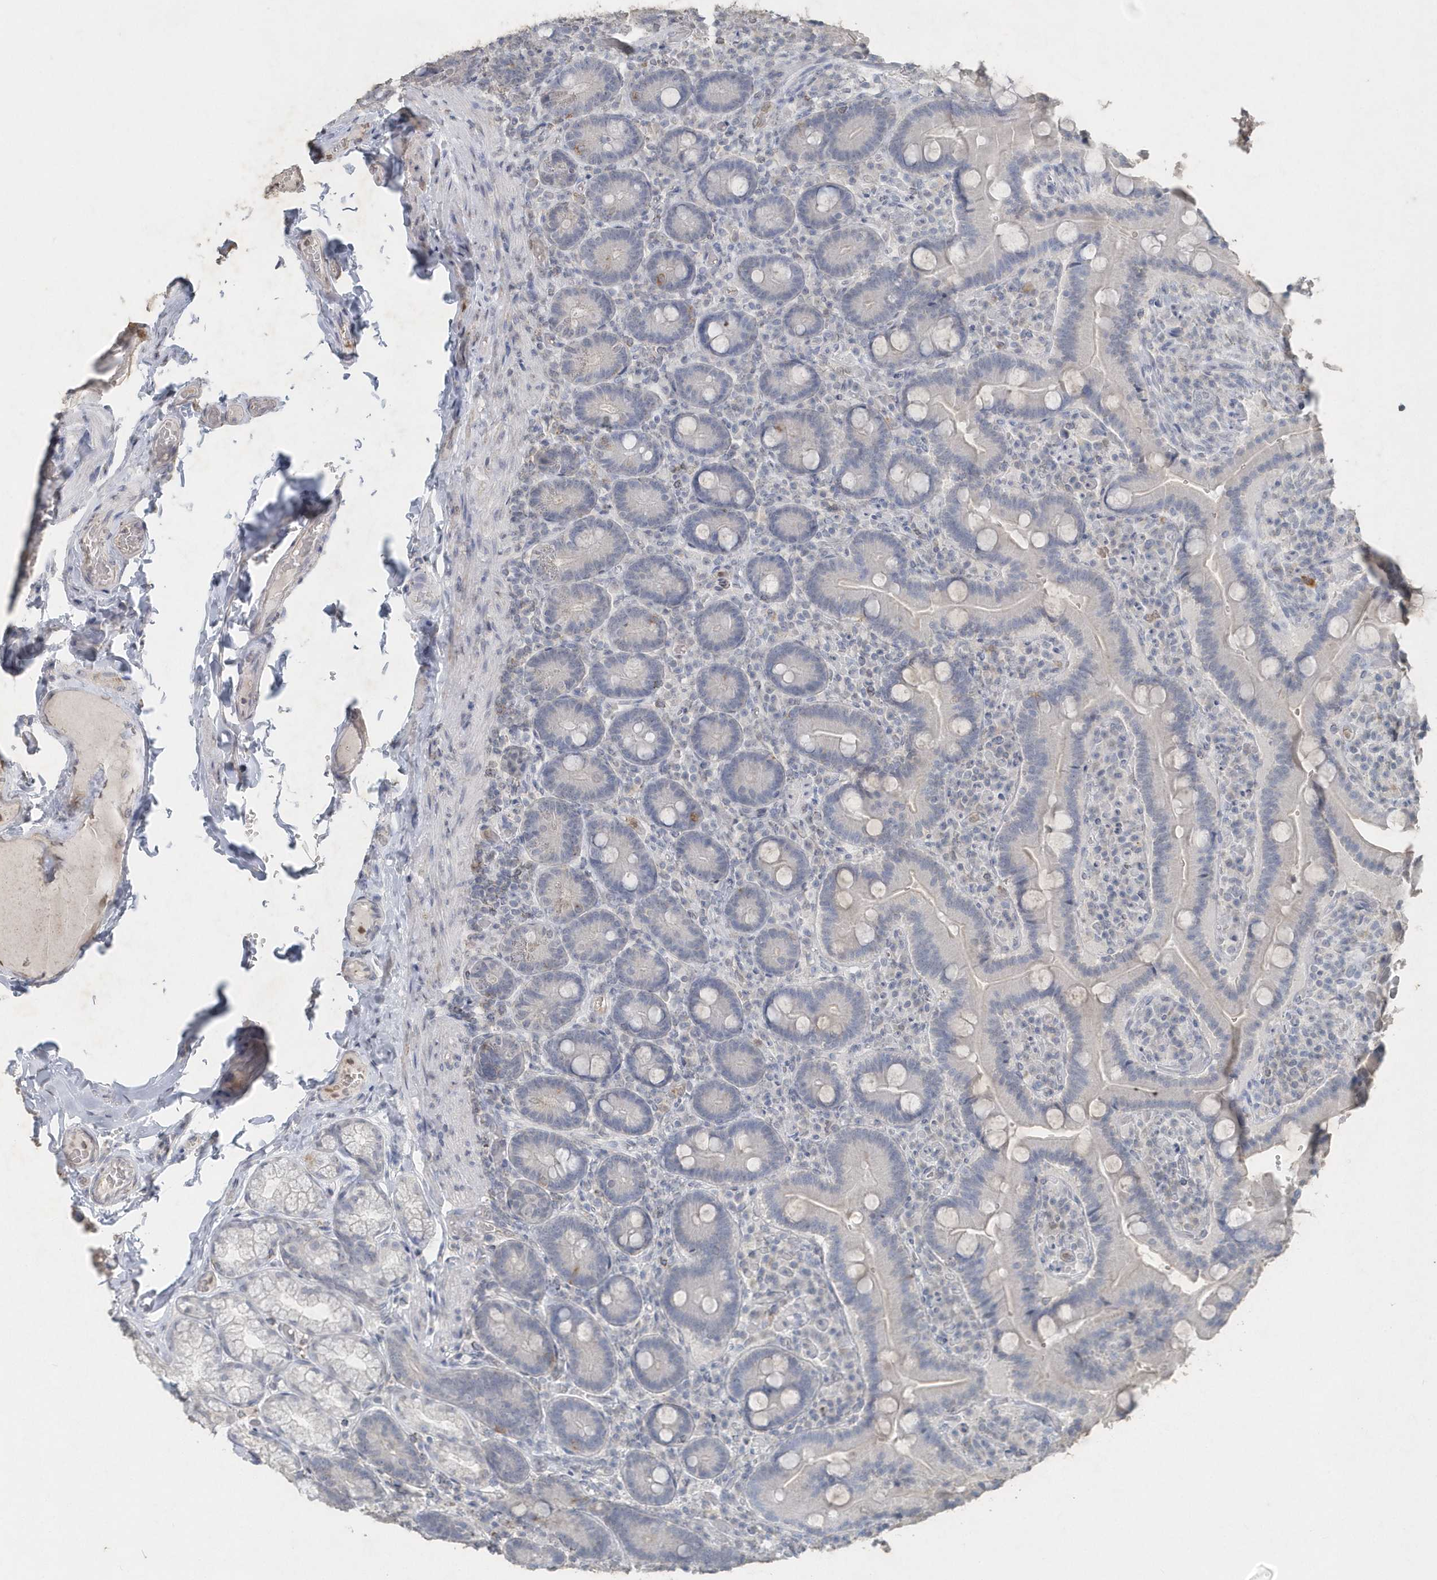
{"staining": {"intensity": "negative", "quantity": "none", "location": "none"}, "tissue": "duodenum", "cell_type": "Glandular cells", "image_type": "normal", "snomed": [{"axis": "morphology", "description": "Normal tissue, NOS"}, {"axis": "topography", "description": "Duodenum"}], "caption": "Photomicrograph shows no protein staining in glandular cells of benign duodenum. The staining is performed using DAB brown chromogen with nuclei counter-stained in using hematoxylin.", "gene": "PDCD1", "patient": {"sex": "female", "age": 62}}